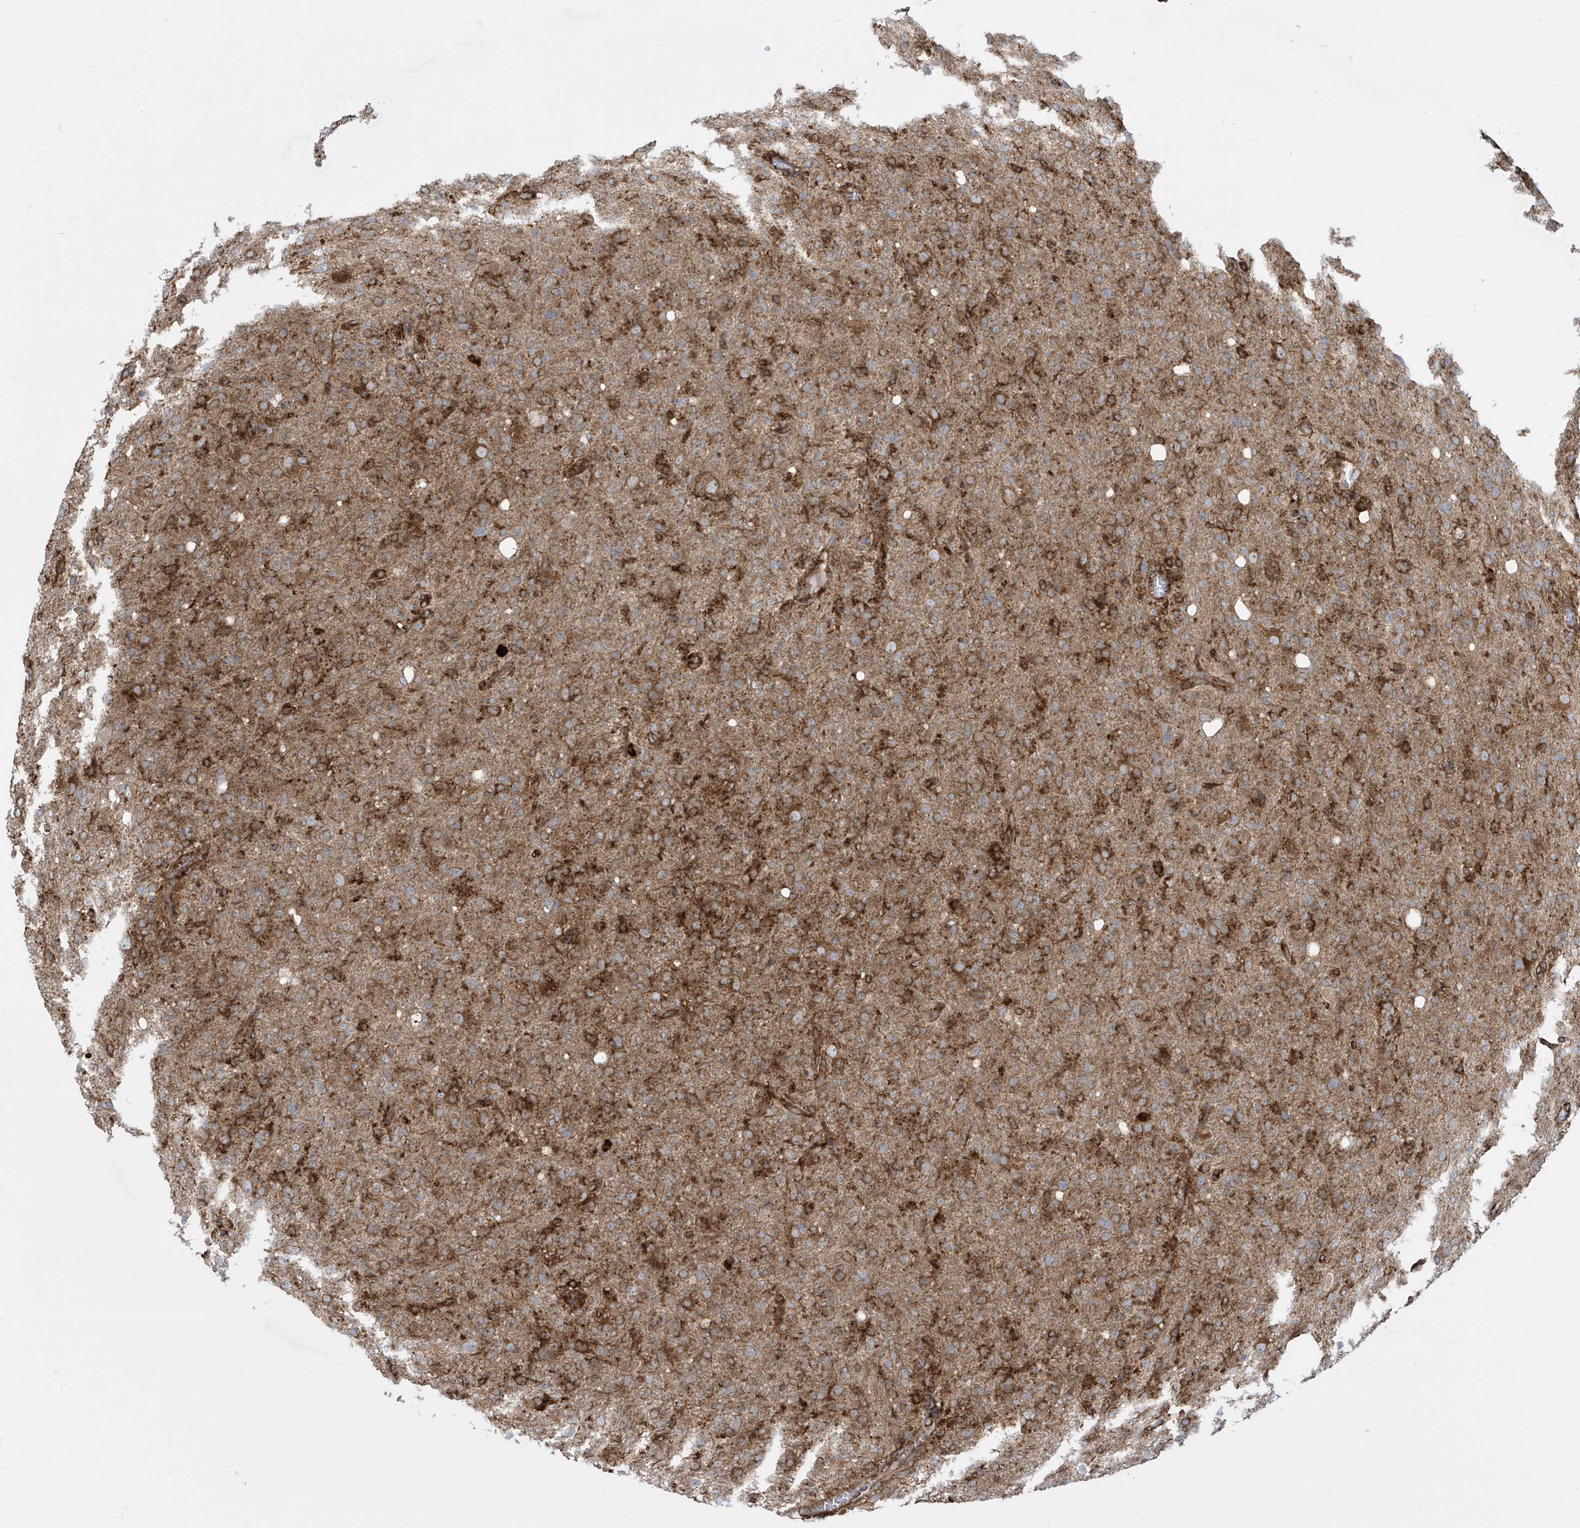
{"staining": {"intensity": "moderate", "quantity": ">75%", "location": "cytoplasmic/membranous"}, "tissue": "glioma", "cell_type": "Tumor cells", "image_type": "cancer", "snomed": [{"axis": "morphology", "description": "Glioma, malignant, High grade"}, {"axis": "topography", "description": "Brain"}], "caption": "Malignant glioma (high-grade) stained for a protein demonstrates moderate cytoplasmic/membranous positivity in tumor cells. The staining was performed using DAB to visualize the protein expression in brown, while the nuclei were stained in blue with hematoxylin (Magnification: 20x).", "gene": "MX1", "patient": {"sex": "female", "age": 57}}